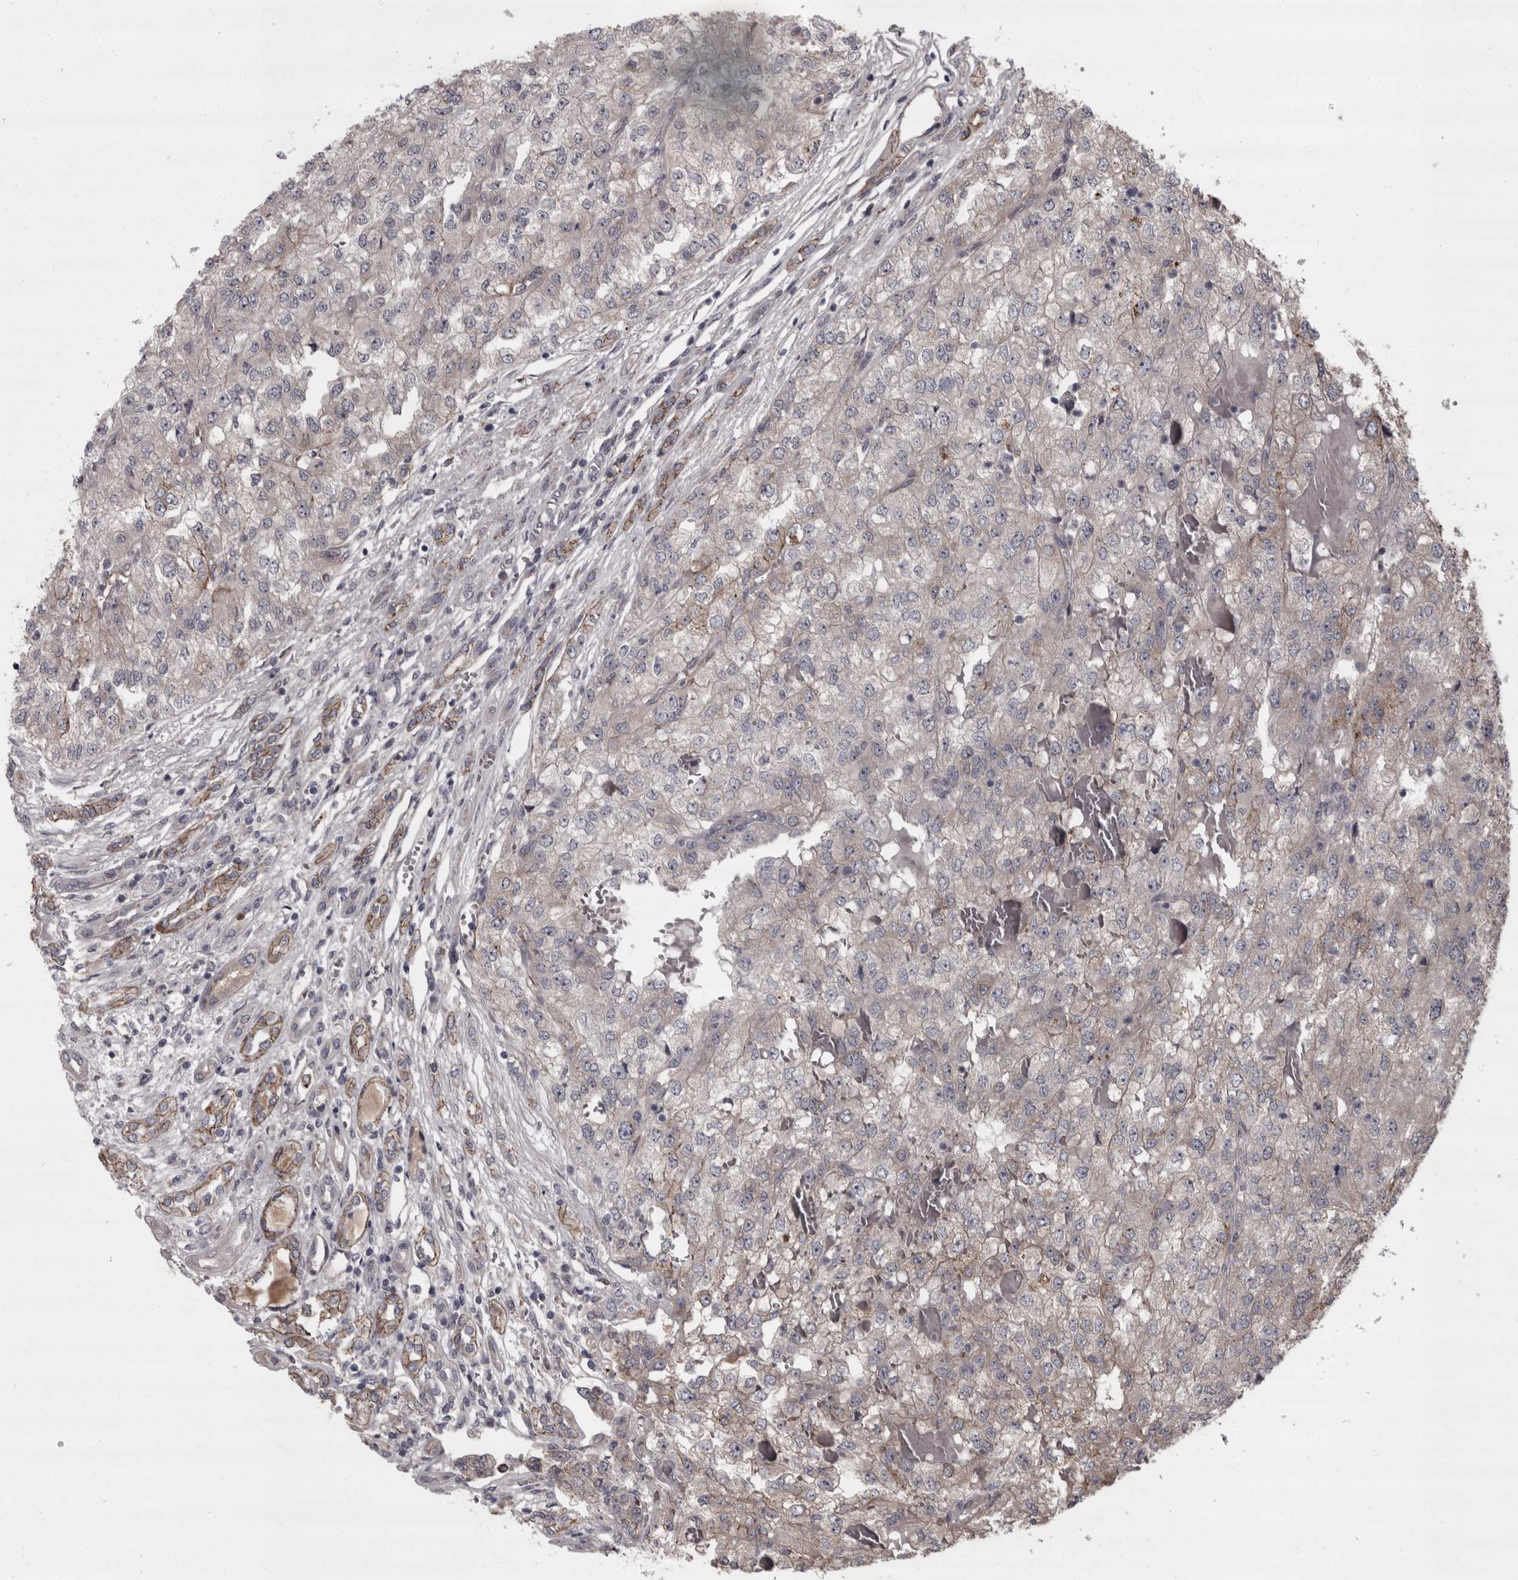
{"staining": {"intensity": "negative", "quantity": "none", "location": "none"}, "tissue": "renal cancer", "cell_type": "Tumor cells", "image_type": "cancer", "snomed": [{"axis": "morphology", "description": "Adenocarcinoma, NOS"}, {"axis": "topography", "description": "Kidney"}], "caption": "The photomicrograph exhibits no staining of tumor cells in adenocarcinoma (renal).", "gene": "PCDH17", "patient": {"sex": "female", "age": 54}}